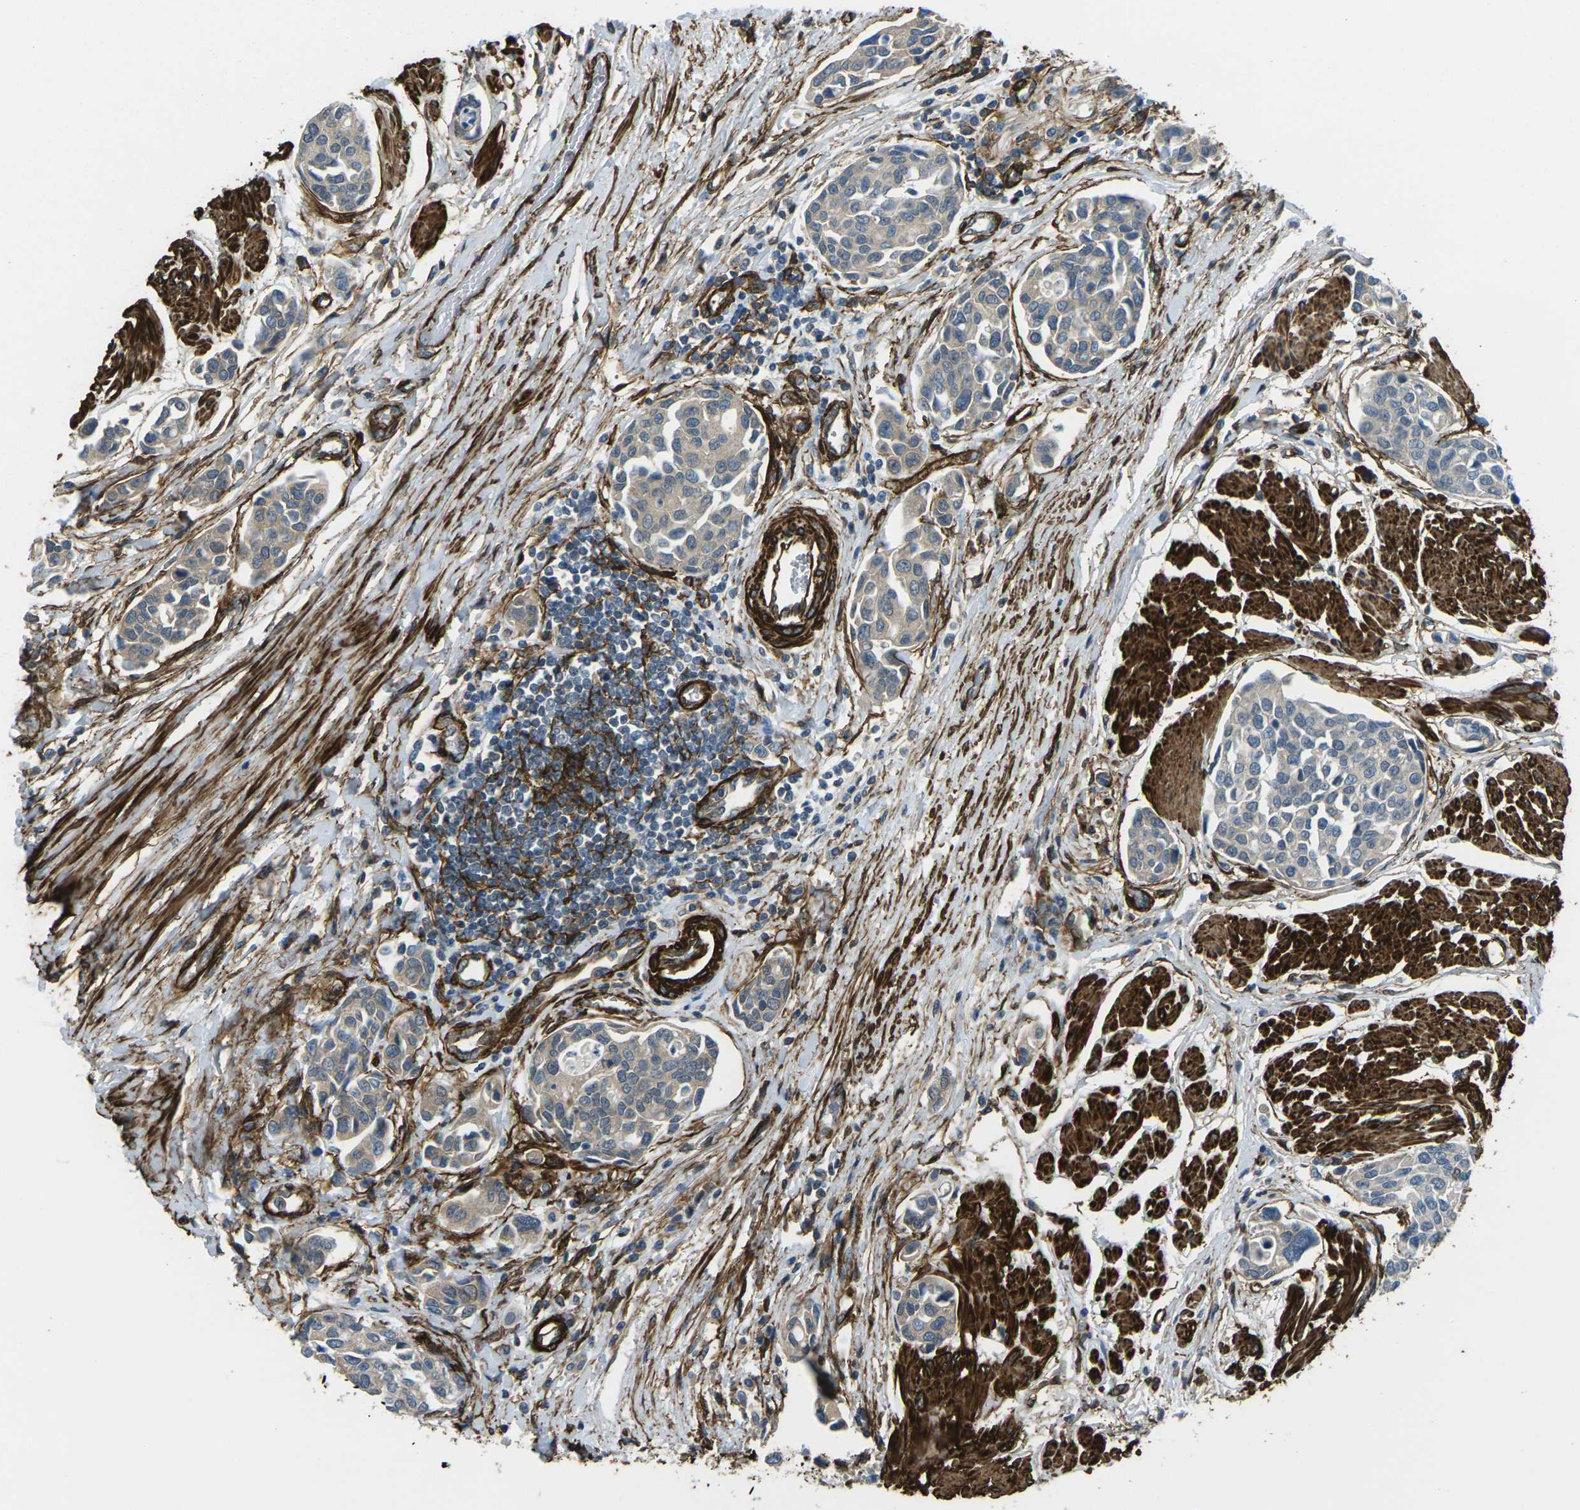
{"staining": {"intensity": "negative", "quantity": "none", "location": "none"}, "tissue": "urothelial cancer", "cell_type": "Tumor cells", "image_type": "cancer", "snomed": [{"axis": "morphology", "description": "Urothelial carcinoma, High grade"}, {"axis": "topography", "description": "Urinary bladder"}], "caption": "Immunohistochemistry of human high-grade urothelial carcinoma reveals no expression in tumor cells.", "gene": "GRAMD1C", "patient": {"sex": "male", "age": 78}}